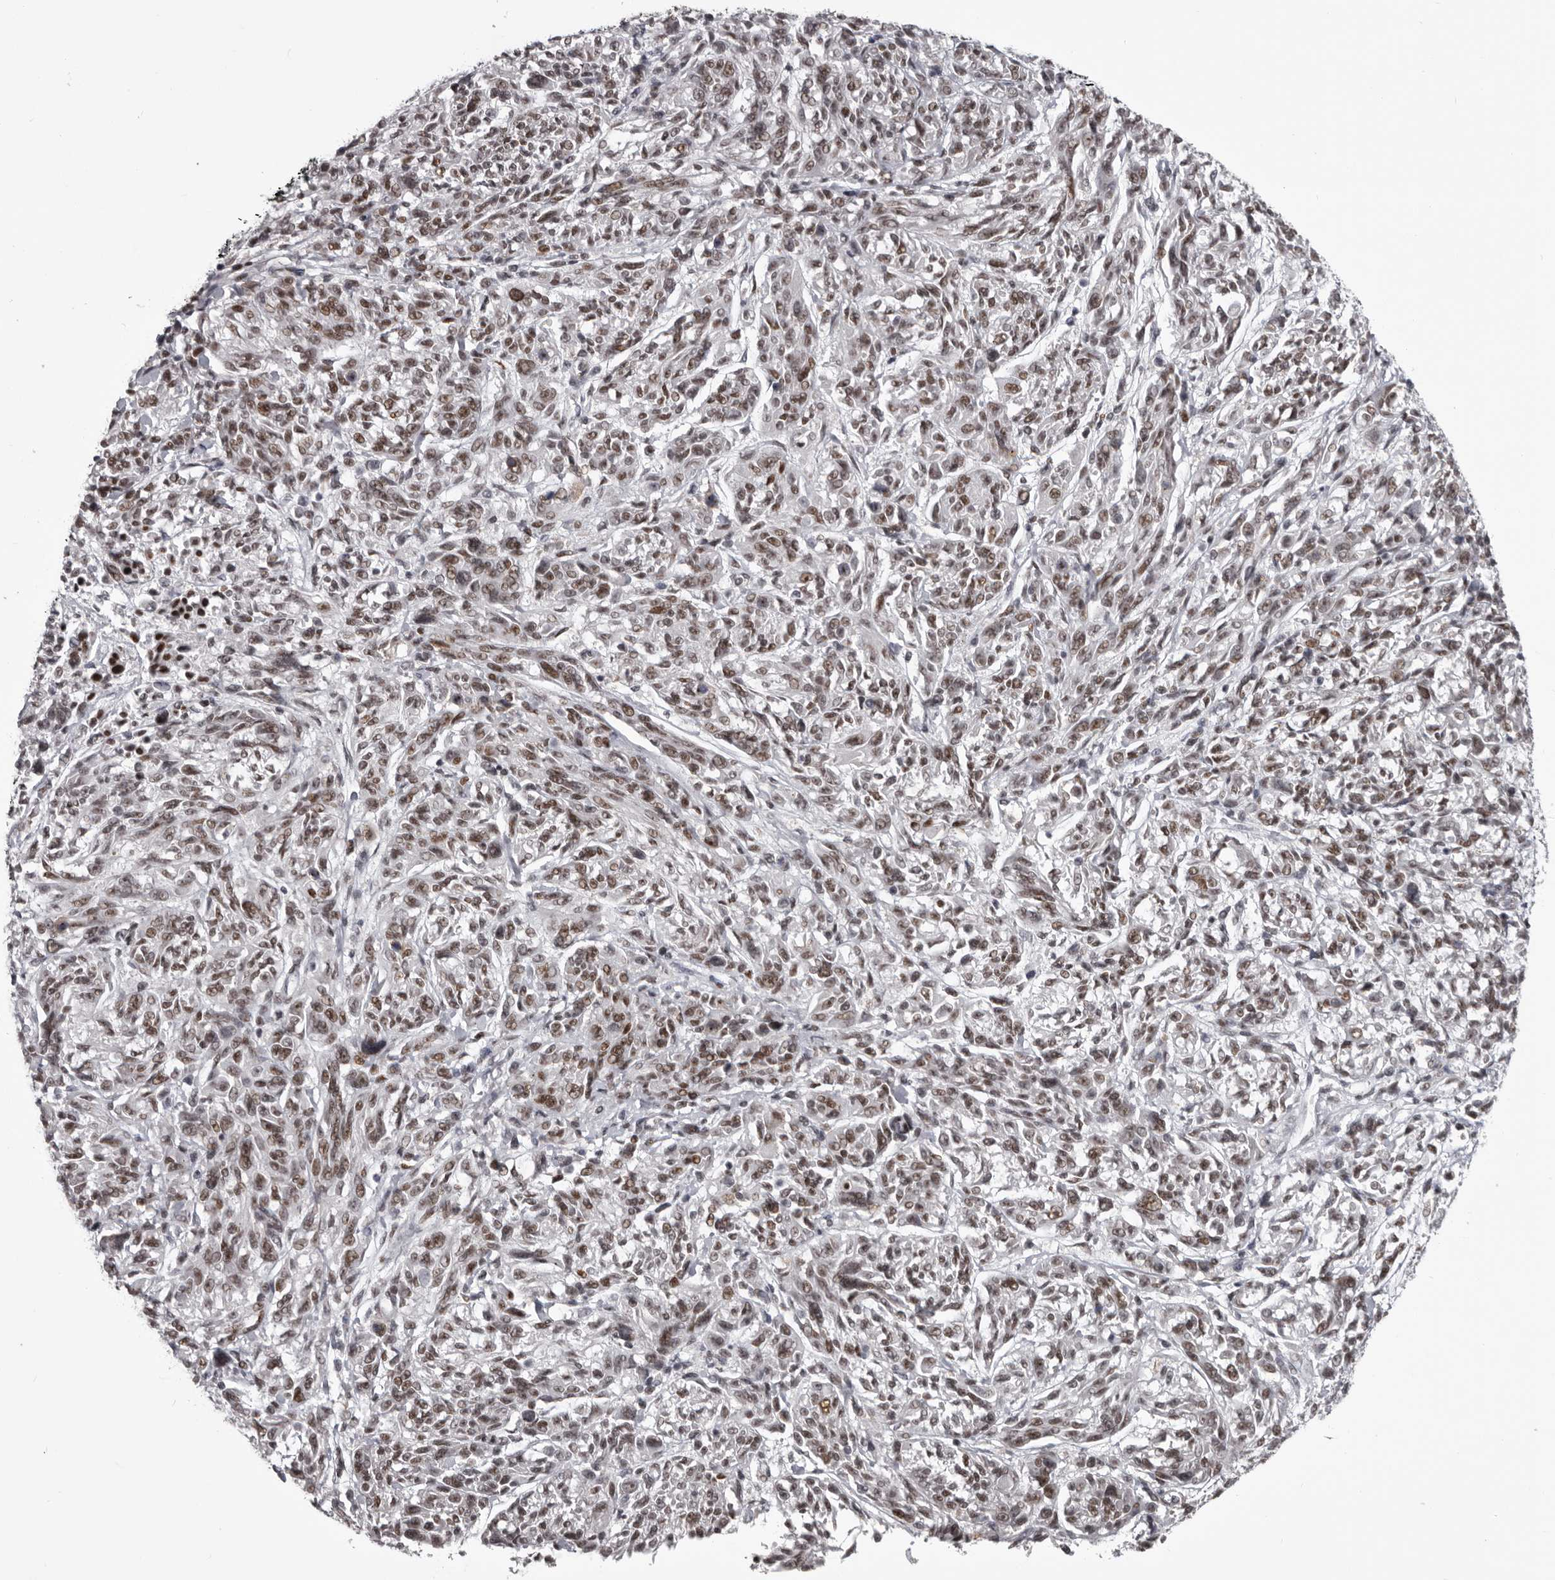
{"staining": {"intensity": "moderate", "quantity": ">75%", "location": "nuclear"}, "tissue": "melanoma", "cell_type": "Tumor cells", "image_type": "cancer", "snomed": [{"axis": "morphology", "description": "Malignant melanoma, NOS"}, {"axis": "topography", "description": "Skin"}], "caption": "IHC histopathology image of human melanoma stained for a protein (brown), which reveals medium levels of moderate nuclear positivity in approximately >75% of tumor cells.", "gene": "NUMA1", "patient": {"sex": "male", "age": 53}}